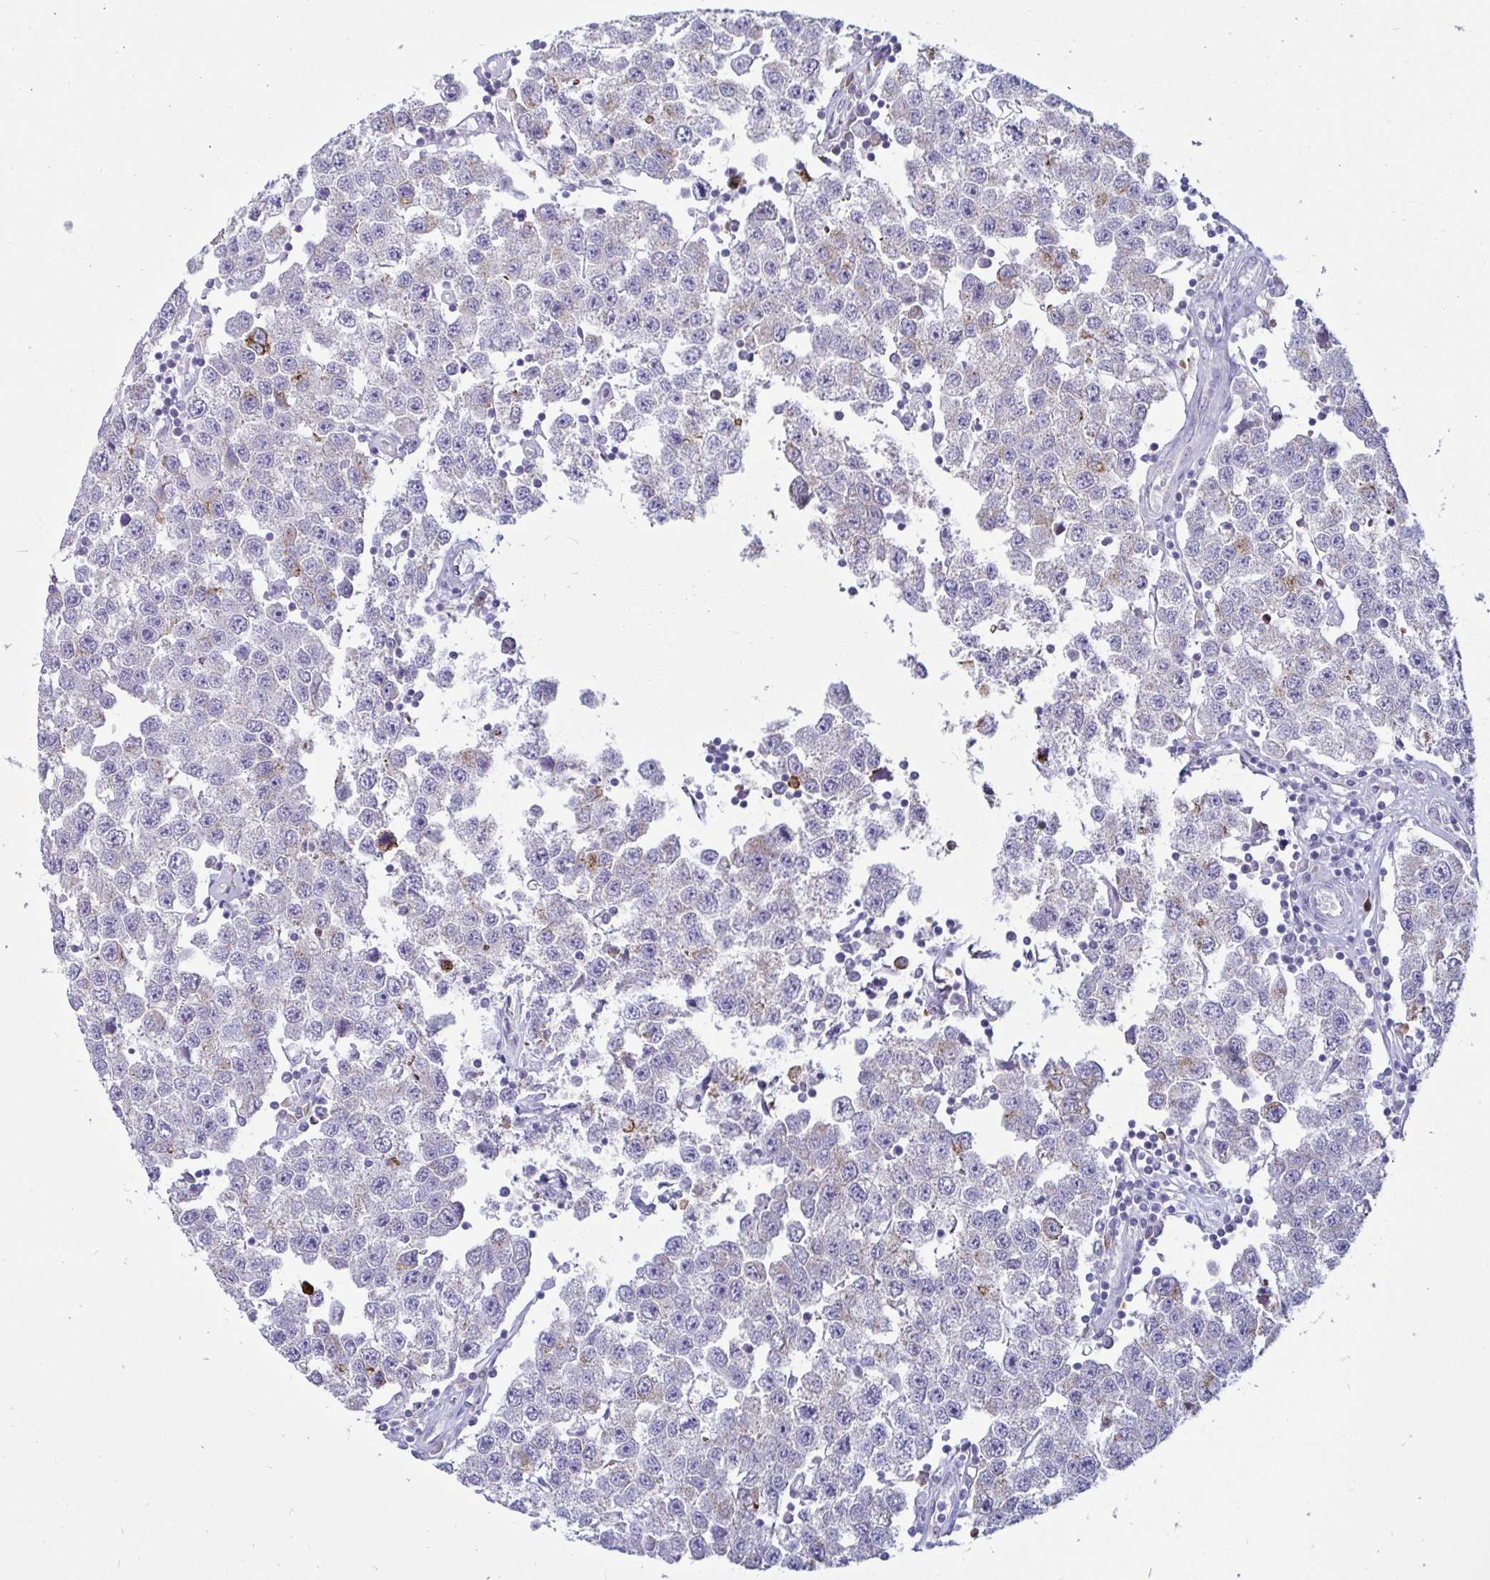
{"staining": {"intensity": "negative", "quantity": "none", "location": "none"}, "tissue": "testis cancer", "cell_type": "Tumor cells", "image_type": "cancer", "snomed": [{"axis": "morphology", "description": "Seminoma, NOS"}, {"axis": "topography", "description": "Testis"}], "caption": "Immunohistochemistry micrograph of human testis cancer (seminoma) stained for a protein (brown), which reveals no staining in tumor cells.", "gene": "TFPI2", "patient": {"sex": "male", "age": 34}}